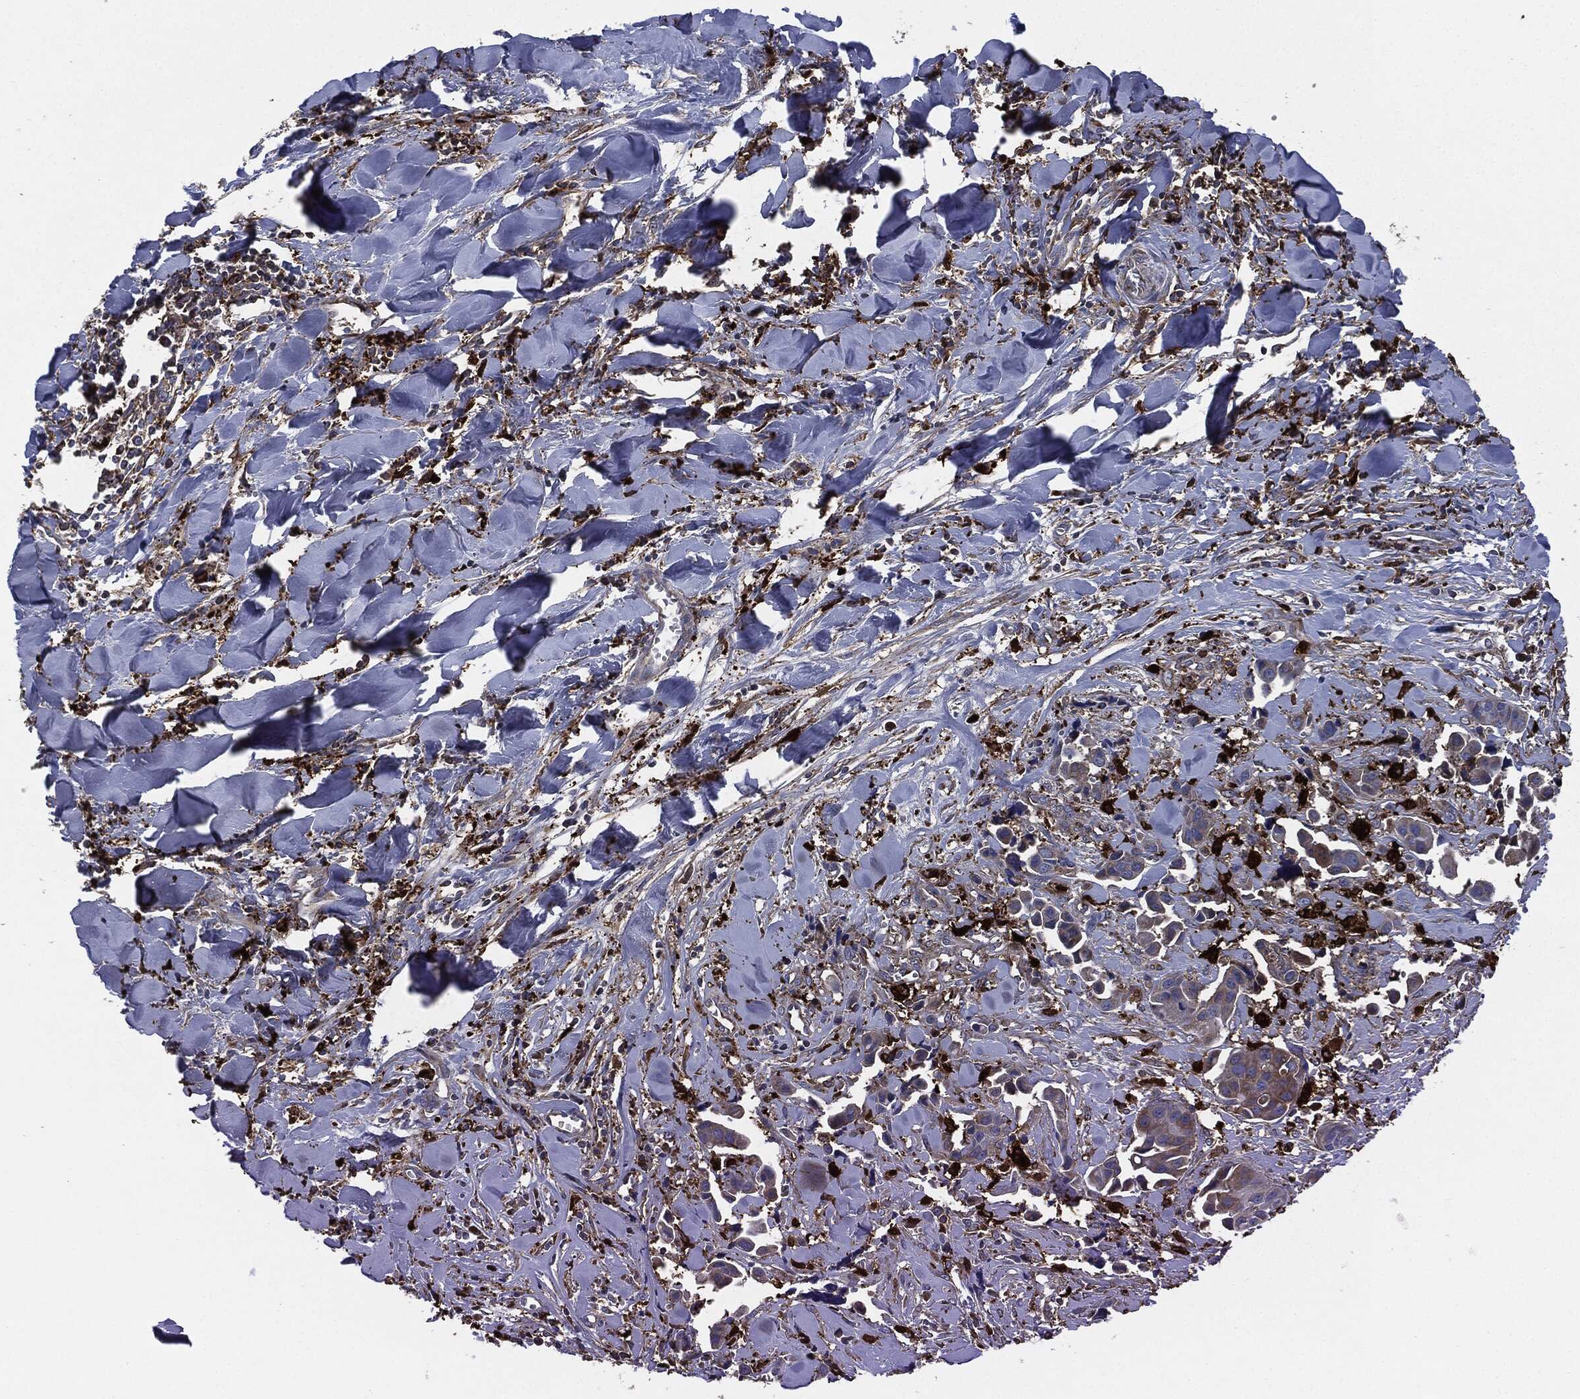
{"staining": {"intensity": "weak", "quantity": "25%-75%", "location": "cytoplasmic/membranous"}, "tissue": "head and neck cancer", "cell_type": "Tumor cells", "image_type": "cancer", "snomed": [{"axis": "morphology", "description": "Adenocarcinoma, NOS"}, {"axis": "topography", "description": "Head-Neck"}], "caption": "Immunohistochemical staining of head and neck cancer exhibits low levels of weak cytoplasmic/membranous positivity in about 25%-75% of tumor cells.", "gene": "TMEM11", "patient": {"sex": "male", "age": 76}}